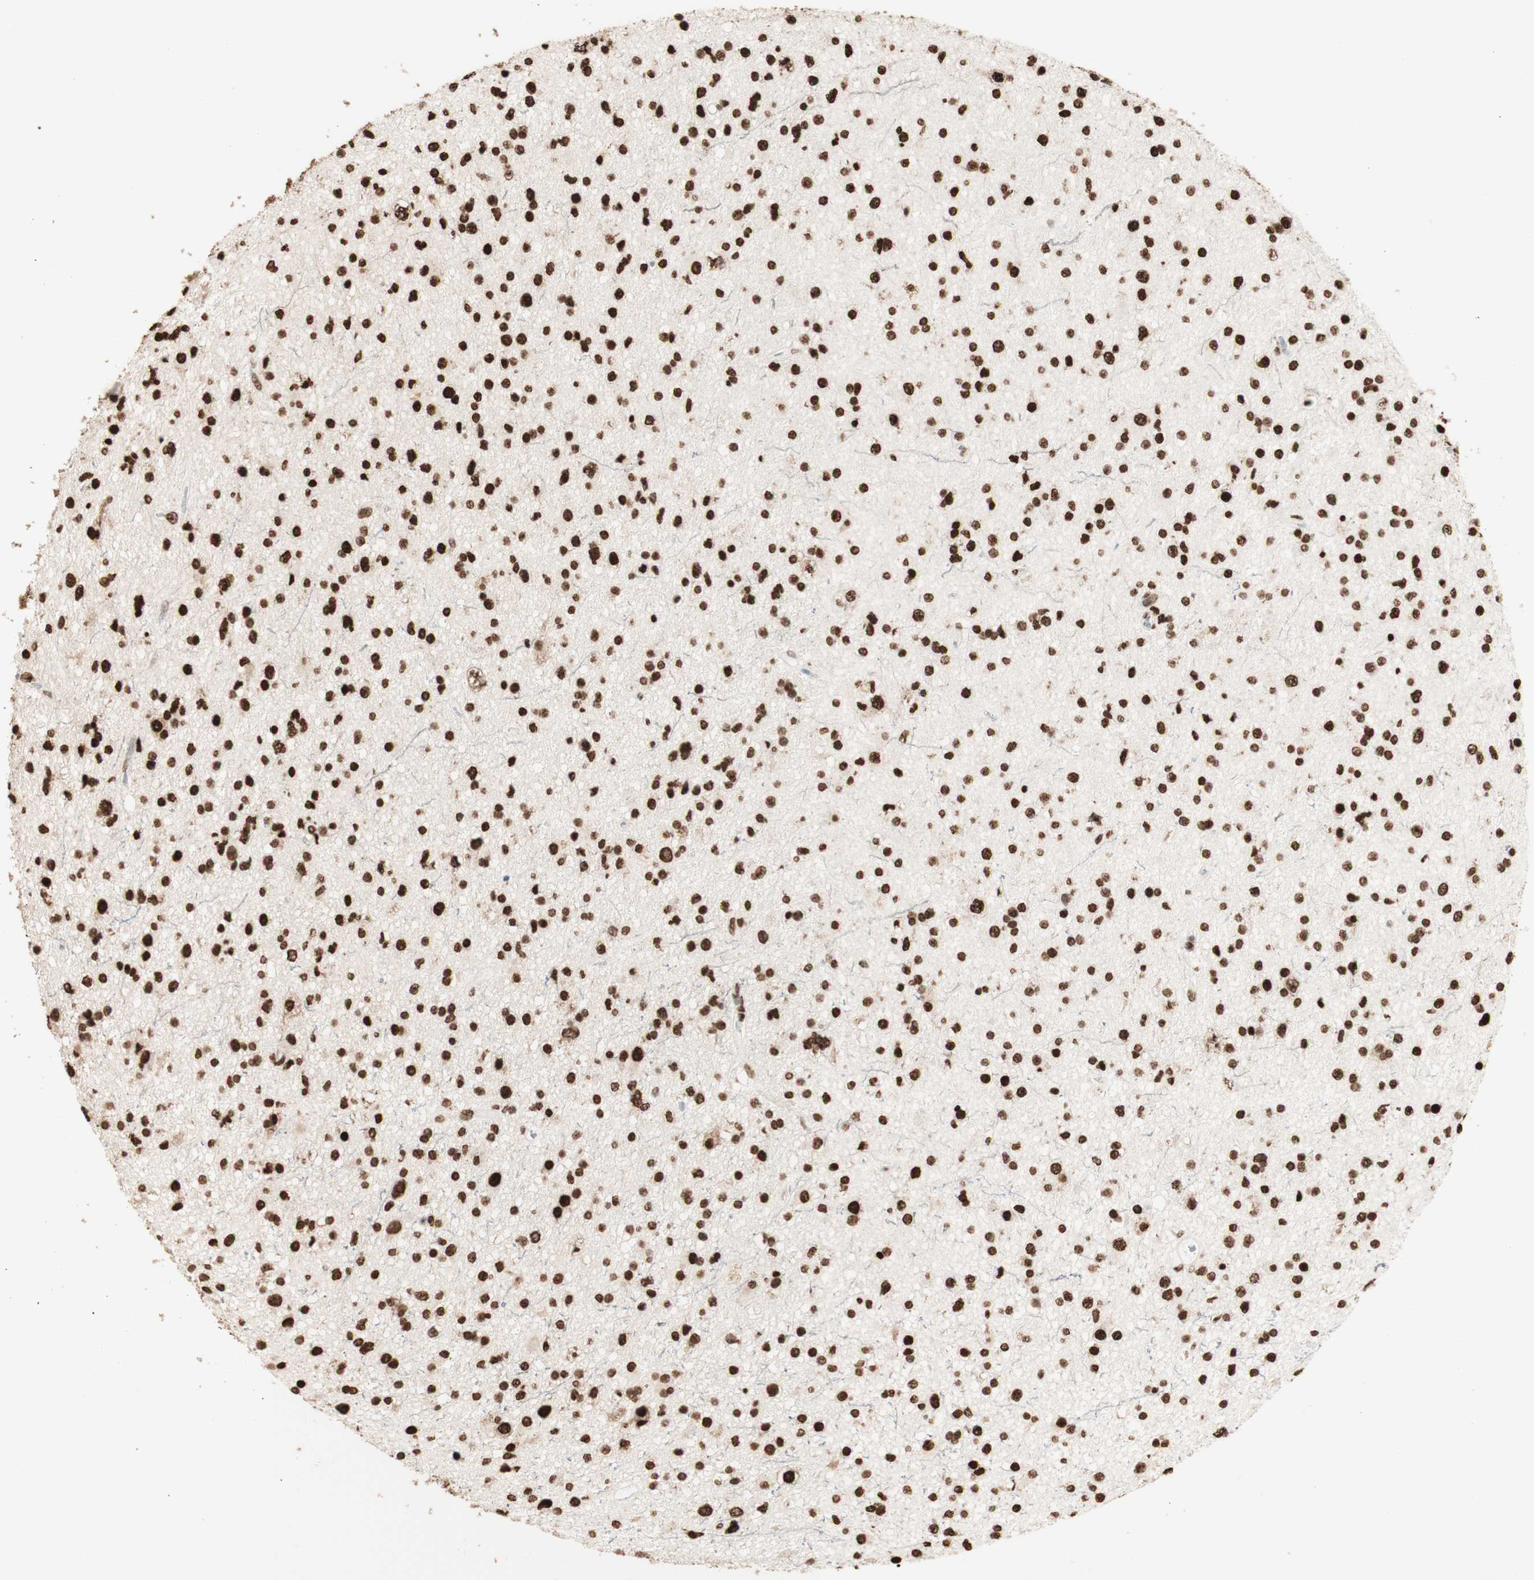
{"staining": {"intensity": "strong", "quantity": ">75%", "location": "nuclear"}, "tissue": "glioma", "cell_type": "Tumor cells", "image_type": "cancer", "snomed": [{"axis": "morphology", "description": "Glioma, malignant, High grade"}, {"axis": "topography", "description": "Brain"}], "caption": "High-grade glioma (malignant) tissue displays strong nuclear expression in about >75% of tumor cells, visualized by immunohistochemistry.", "gene": "HNRNPA2B1", "patient": {"sex": "male", "age": 33}}